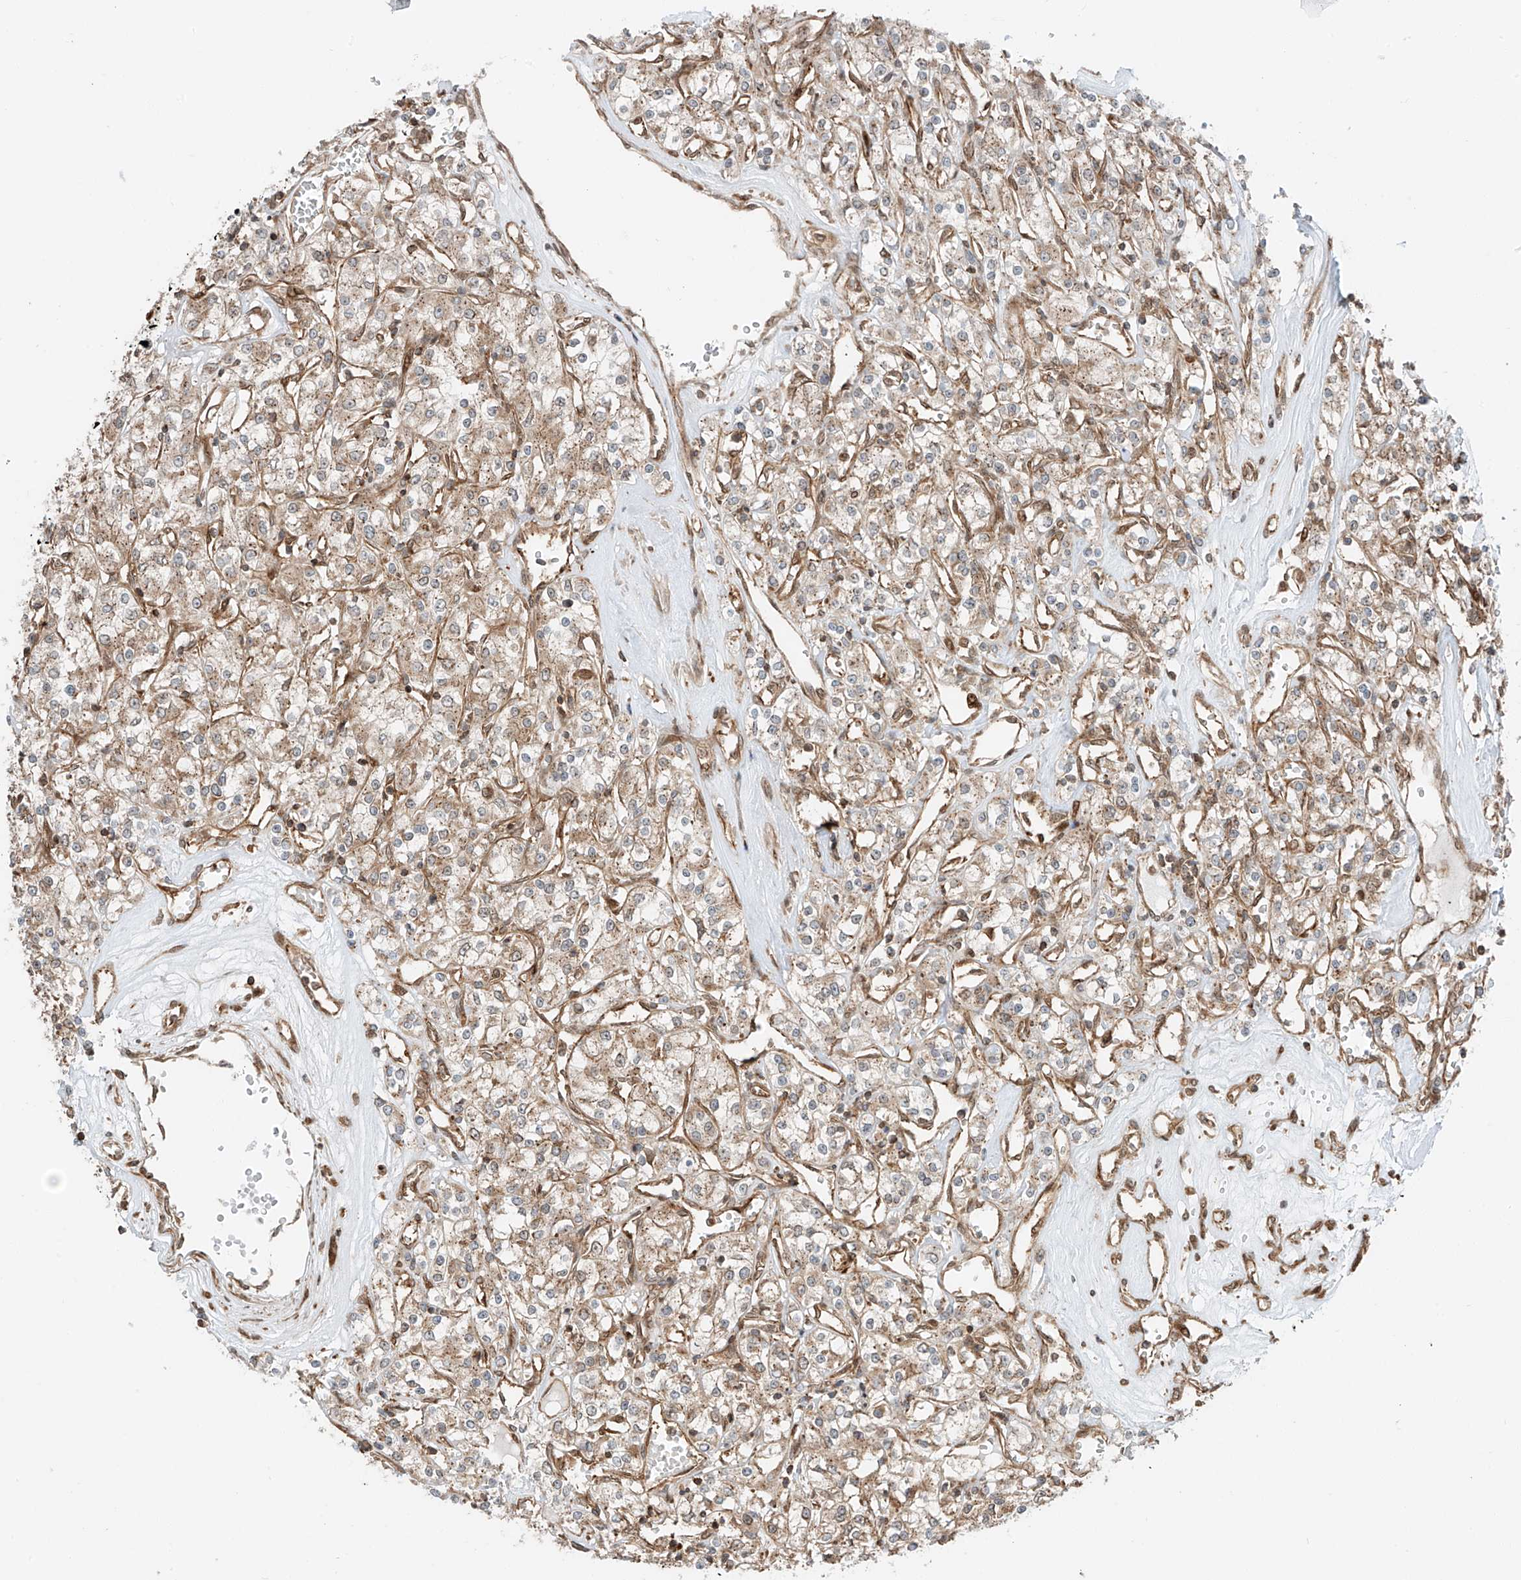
{"staining": {"intensity": "moderate", "quantity": ">75%", "location": "cytoplasmic/membranous"}, "tissue": "renal cancer", "cell_type": "Tumor cells", "image_type": "cancer", "snomed": [{"axis": "morphology", "description": "Adenocarcinoma, NOS"}, {"axis": "topography", "description": "Kidney"}], "caption": "Immunohistochemical staining of renal cancer (adenocarcinoma) shows medium levels of moderate cytoplasmic/membranous protein staining in about >75% of tumor cells.", "gene": "USP48", "patient": {"sex": "female", "age": 59}}